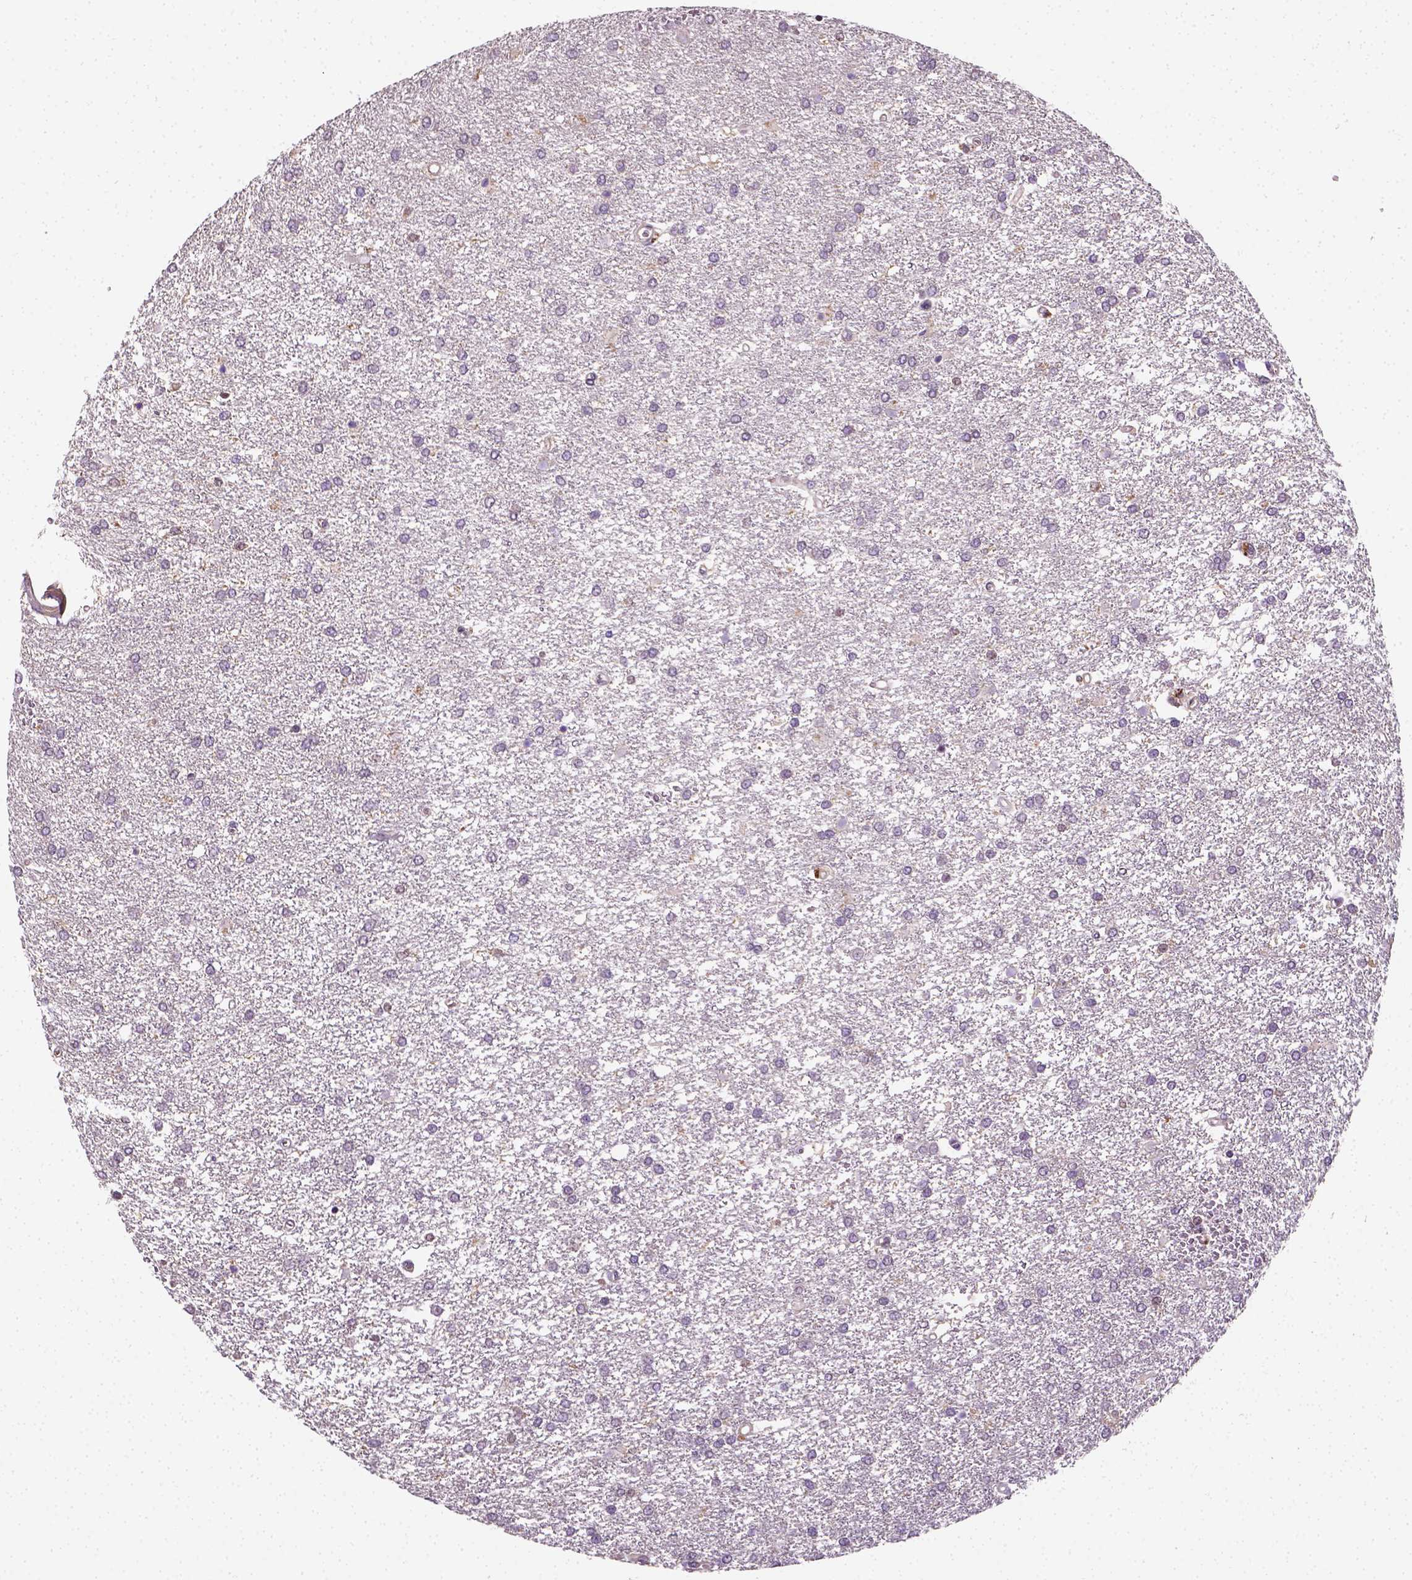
{"staining": {"intensity": "negative", "quantity": "none", "location": "none"}, "tissue": "glioma", "cell_type": "Tumor cells", "image_type": "cancer", "snomed": [{"axis": "morphology", "description": "Glioma, malignant, High grade"}, {"axis": "topography", "description": "Brain"}], "caption": "Histopathology image shows no significant protein positivity in tumor cells of glioma.", "gene": "MATK", "patient": {"sex": "female", "age": 61}}